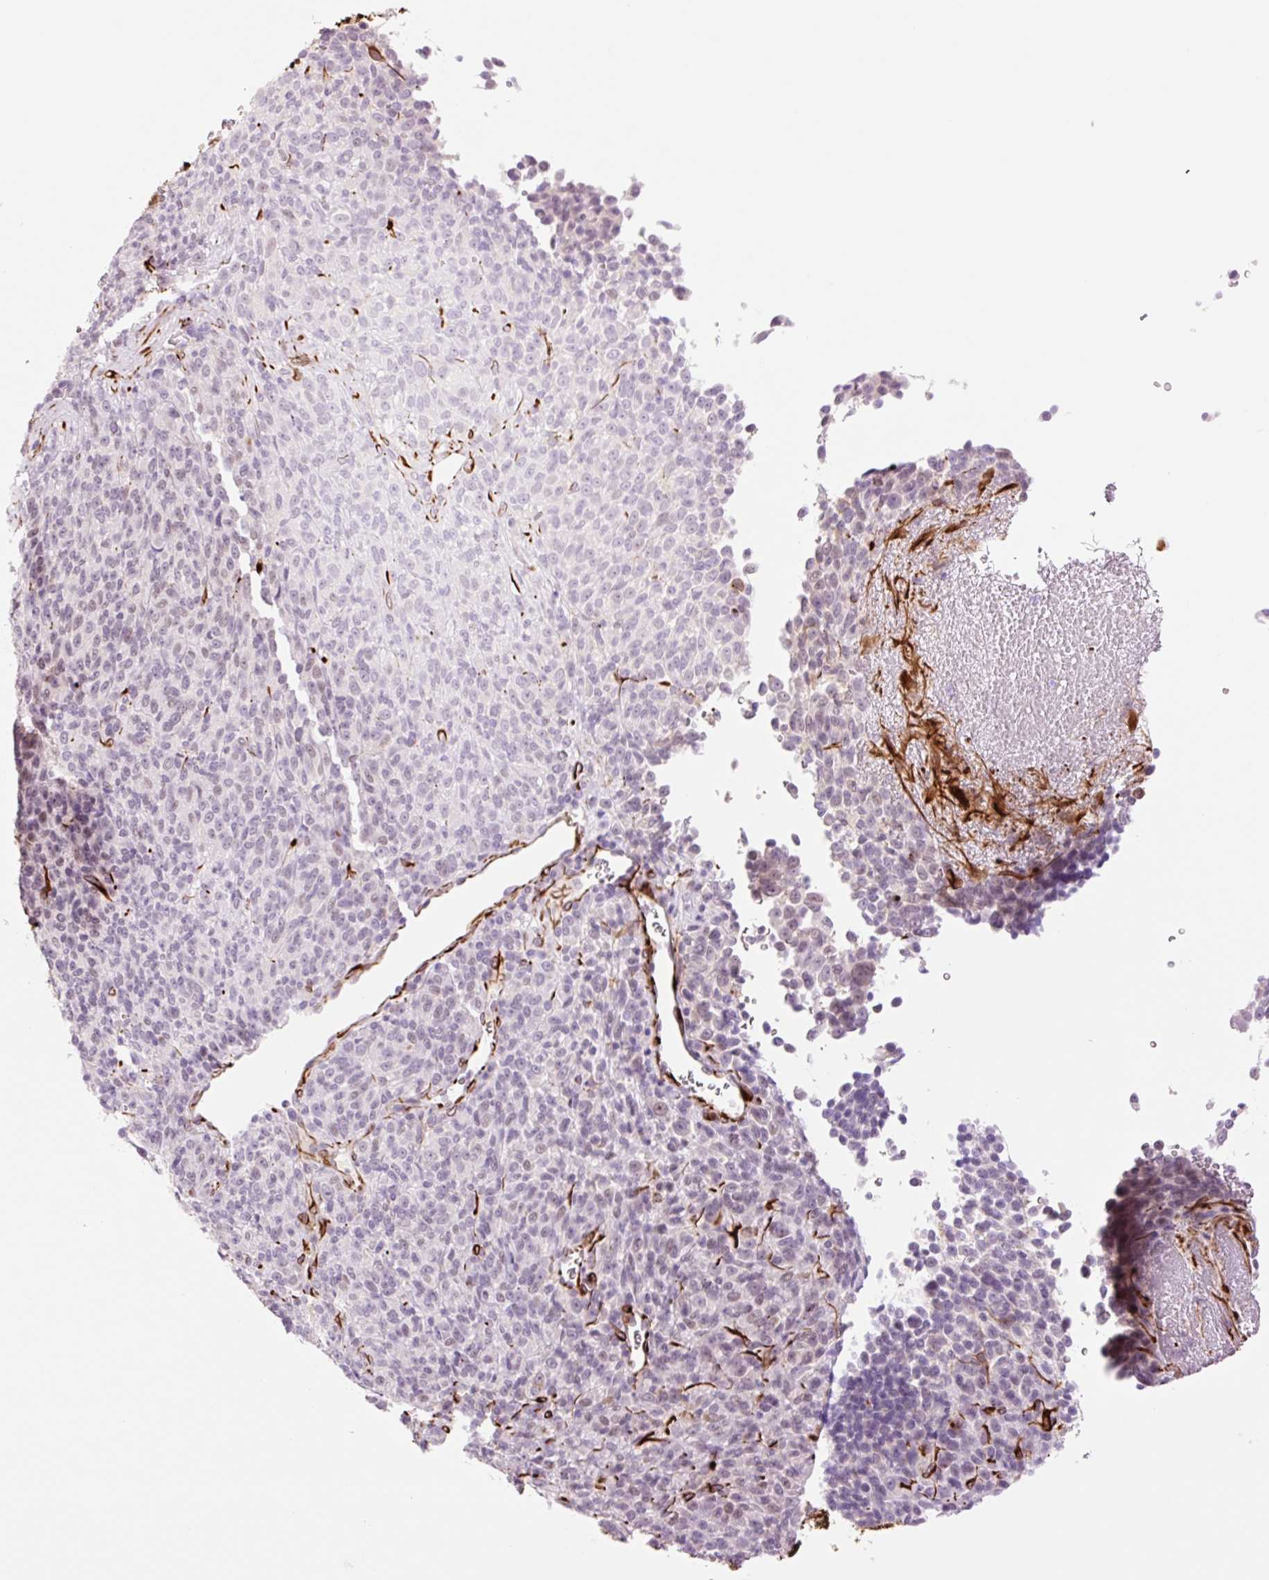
{"staining": {"intensity": "negative", "quantity": "none", "location": "none"}, "tissue": "melanoma", "cell_type": "Tumor cells", "image_type": "cancer", "snomed": [{"axis": "morphology", "description": "Malignant melanoma, Metastatic site"}, {"axis": "topography", "description": "Brain"}], "caption": "The histopathology image reveals no significant expression in tumor cells of malignant melanoma (metastatic site).", "gene": "ZFYVE21", "patient": {"sex": "female", "age": 56}}